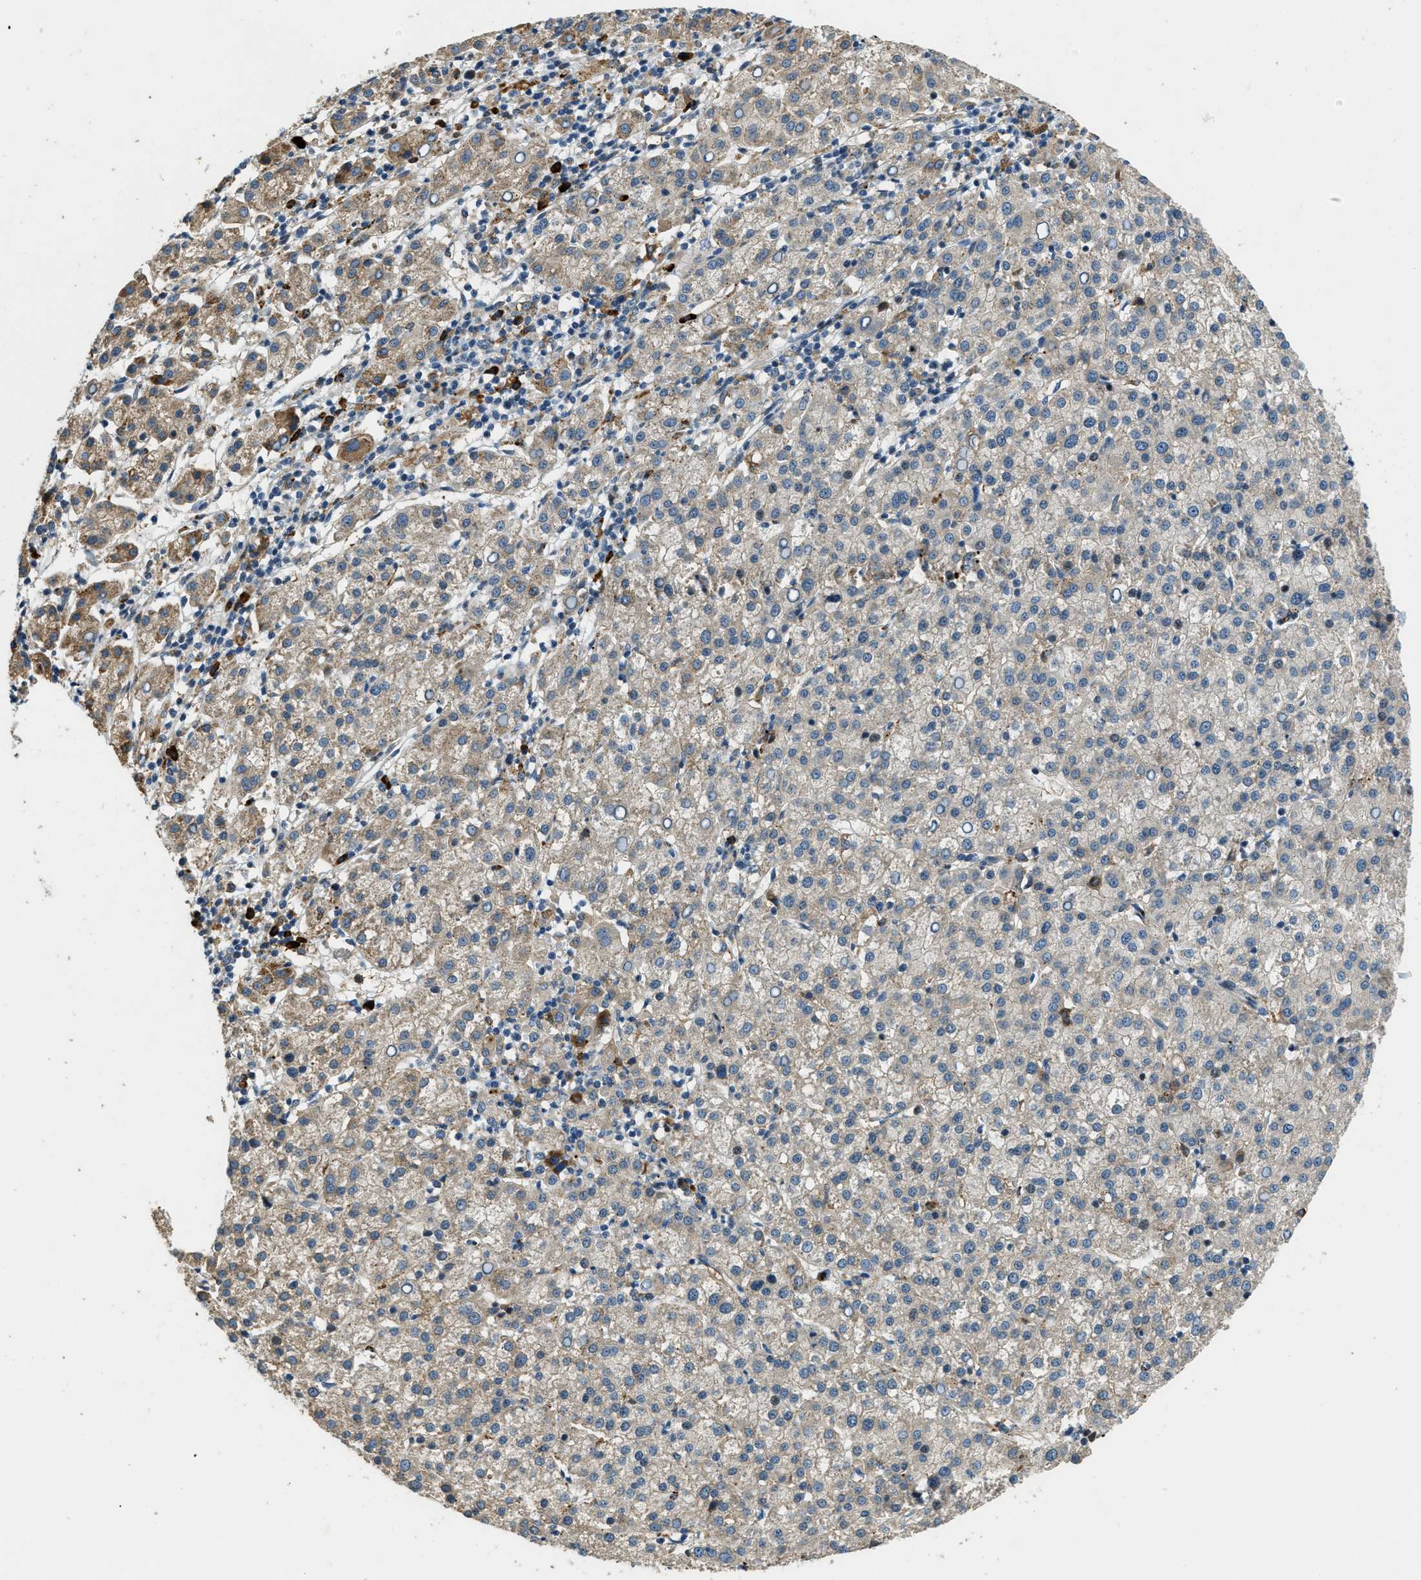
{"staining": {"intensity": "moderate", "quantity": "25%-75%", "location": "cytoplasmic/membranous"}, "tissue": "liver cancer", "cell_type": "Tumor cells", "image_type": "cancer", "snomed": [{"axis": "morphology", "description": "Carcinoma, Hepatocellular, NOS"}, {"axis": "topography", "description": "Liver"}], "caption": "Brown immunohistochemical staining in human liver hepatocellular carcinoma demonstrates moderate cytoplasmic/membranous expression in about 25%-75% of tumor cells.", "gene": "HERC2", "patient": {"sex": "female", "age": 58}}